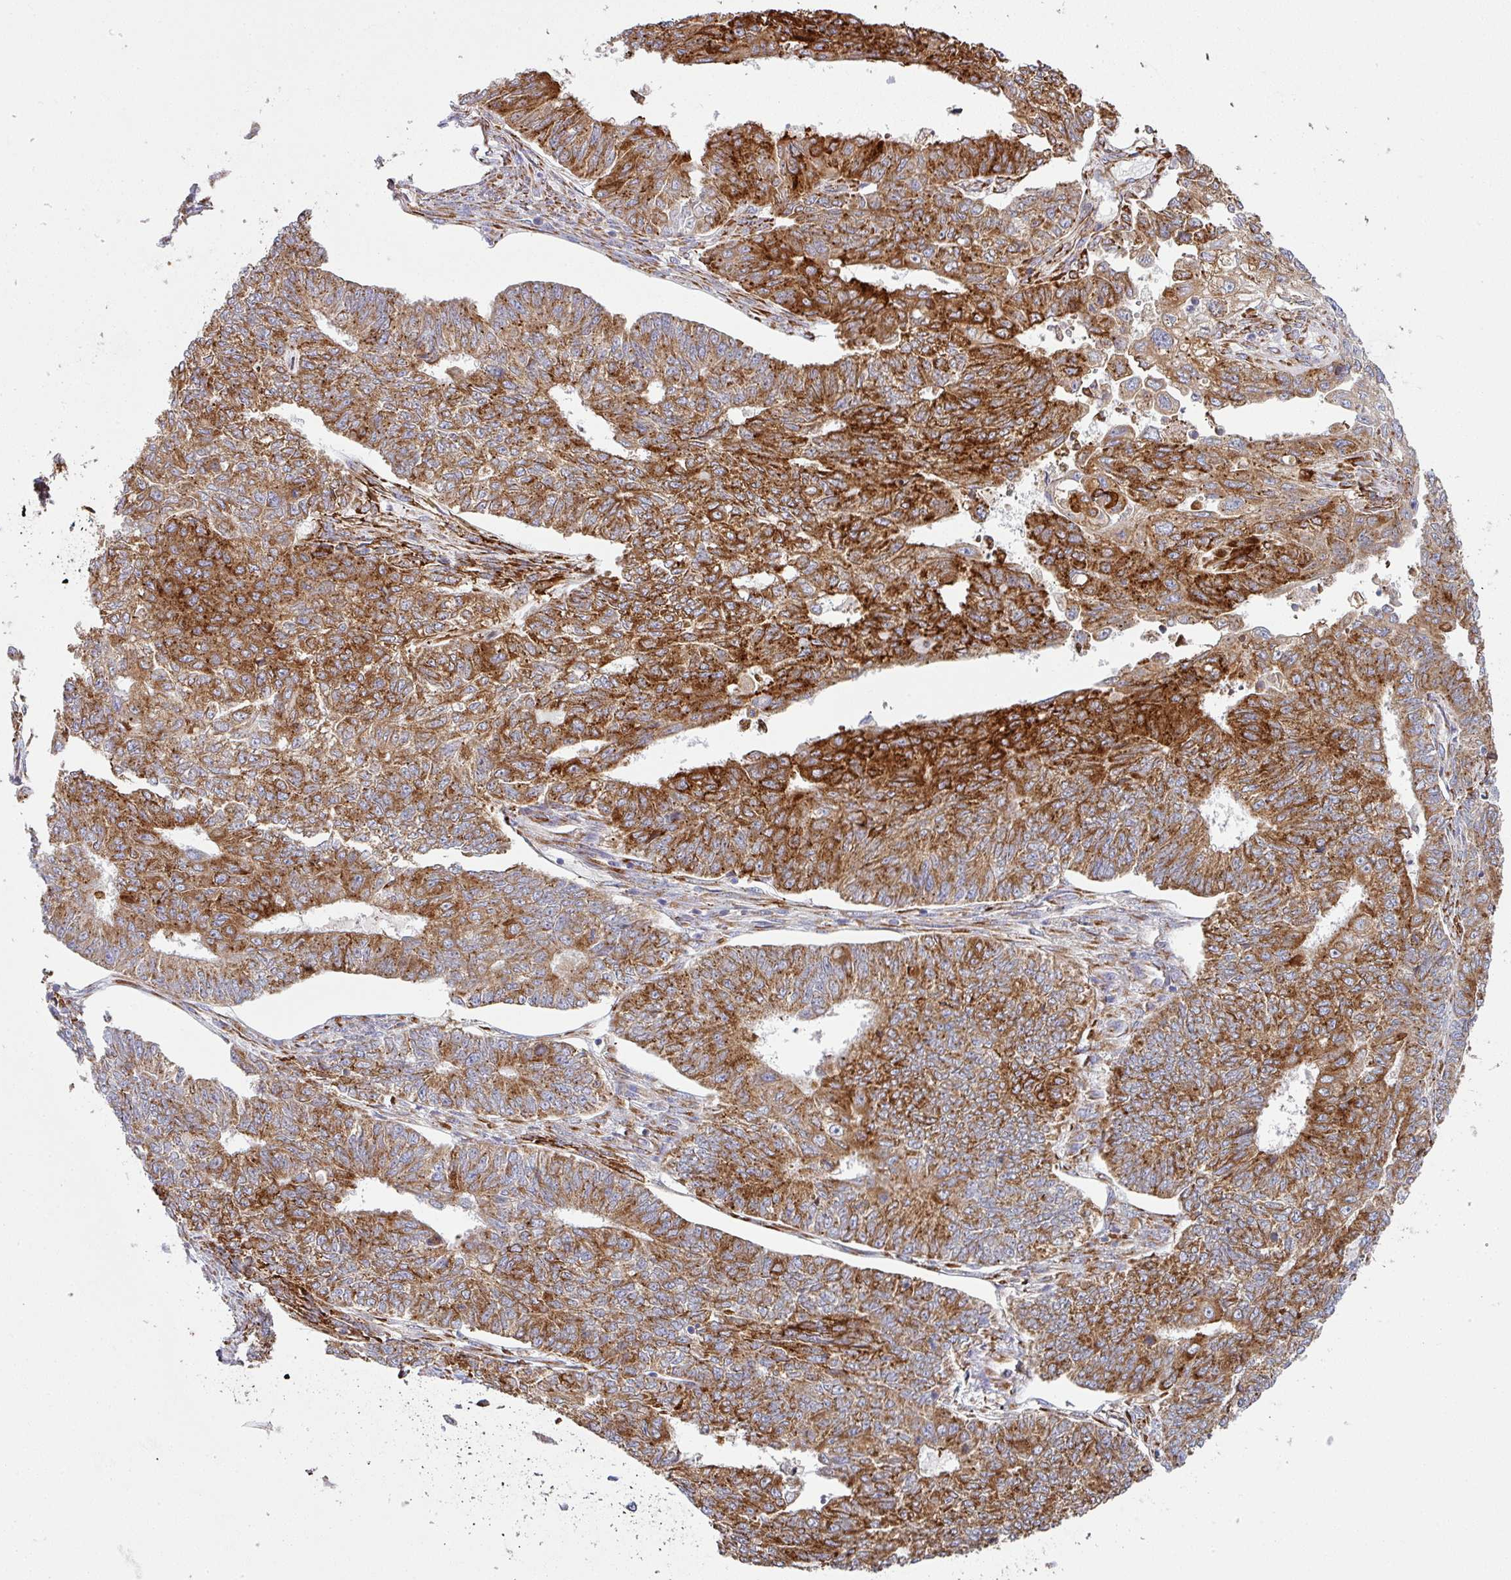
{"staining": {"intensity": "strong", "quantity": ">75%", "location": "cytoplasmic/membranous"}, "tissue": "endometrial cancer", "cell_type": "Tumor cells", "image_type": "cancer", "snomed": [{"axis": "morphology", "description": "Adenocarcinoma, NOS"}, {"axis": "topography", "description": "Endometrium"}], "caption": "Immunohistochemical staining of adenocarcinoma (endometrial) demonstrates strong cytoplasmic/membranous protein staining in about >75% of tumor cells.", "gene": "ZNF268", "patient": {"sex": "female", "age": 32}}